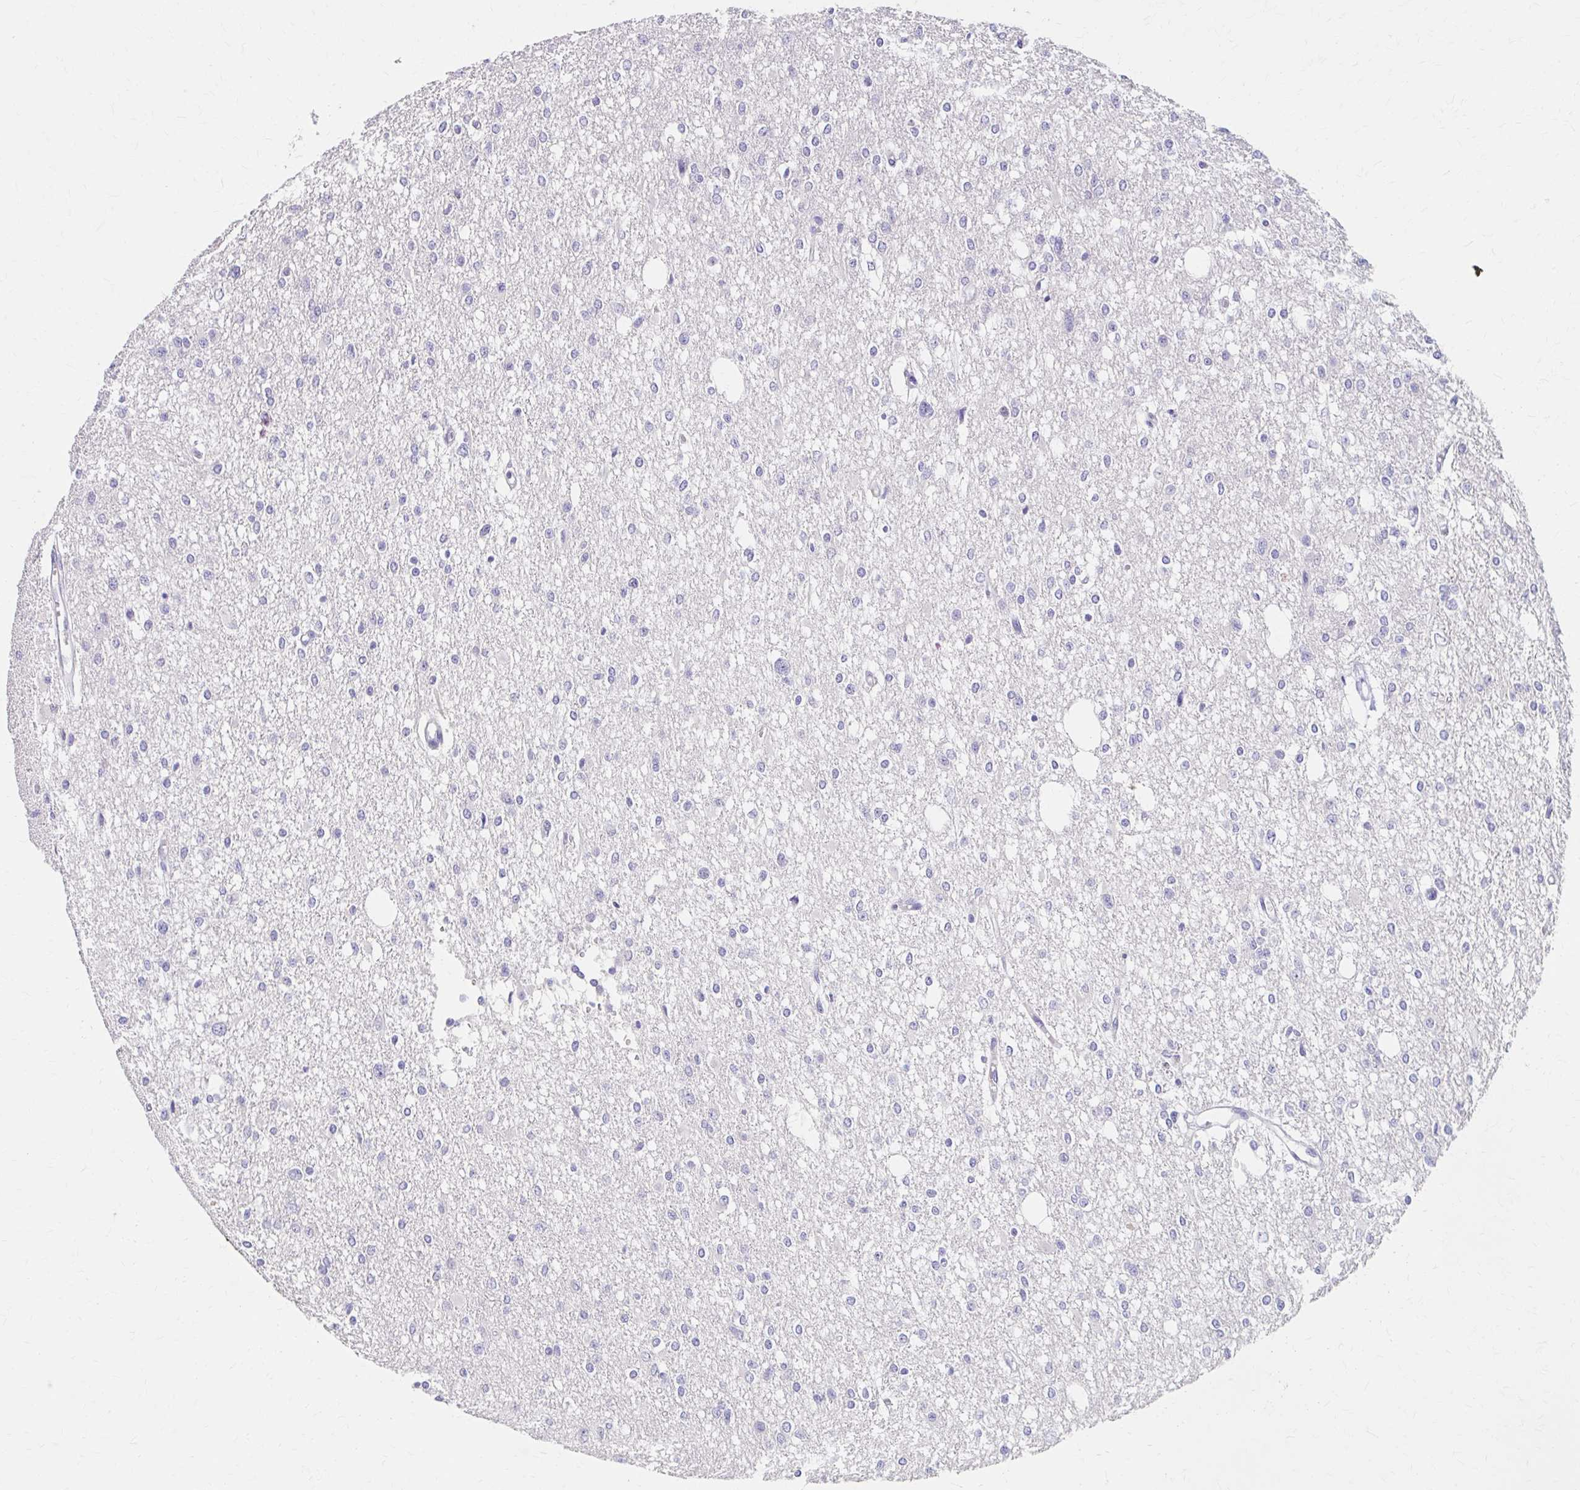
{"staining": {"intensity": "negative", "quantity": "none", "location": "none"}, "tissue": "glioma", "cell_type": "Tumor cells", "image_type": "cancer", "snomed": [{"axis": "morphology", "description": "Glioma, malignant, Low grade"}, {"axis": "topography", "description": "Brain"}], "caption": "High power microscopy image of an immunohistochemistry micrograph of glioma, revealing no significant staining in tumor cells. (DAB (3,3'-diaminobenzidine) immunohistochemistry (IHC), high magnification).", "gene": "AZGP1", "patient": {"sex": "male", "age": 26}}